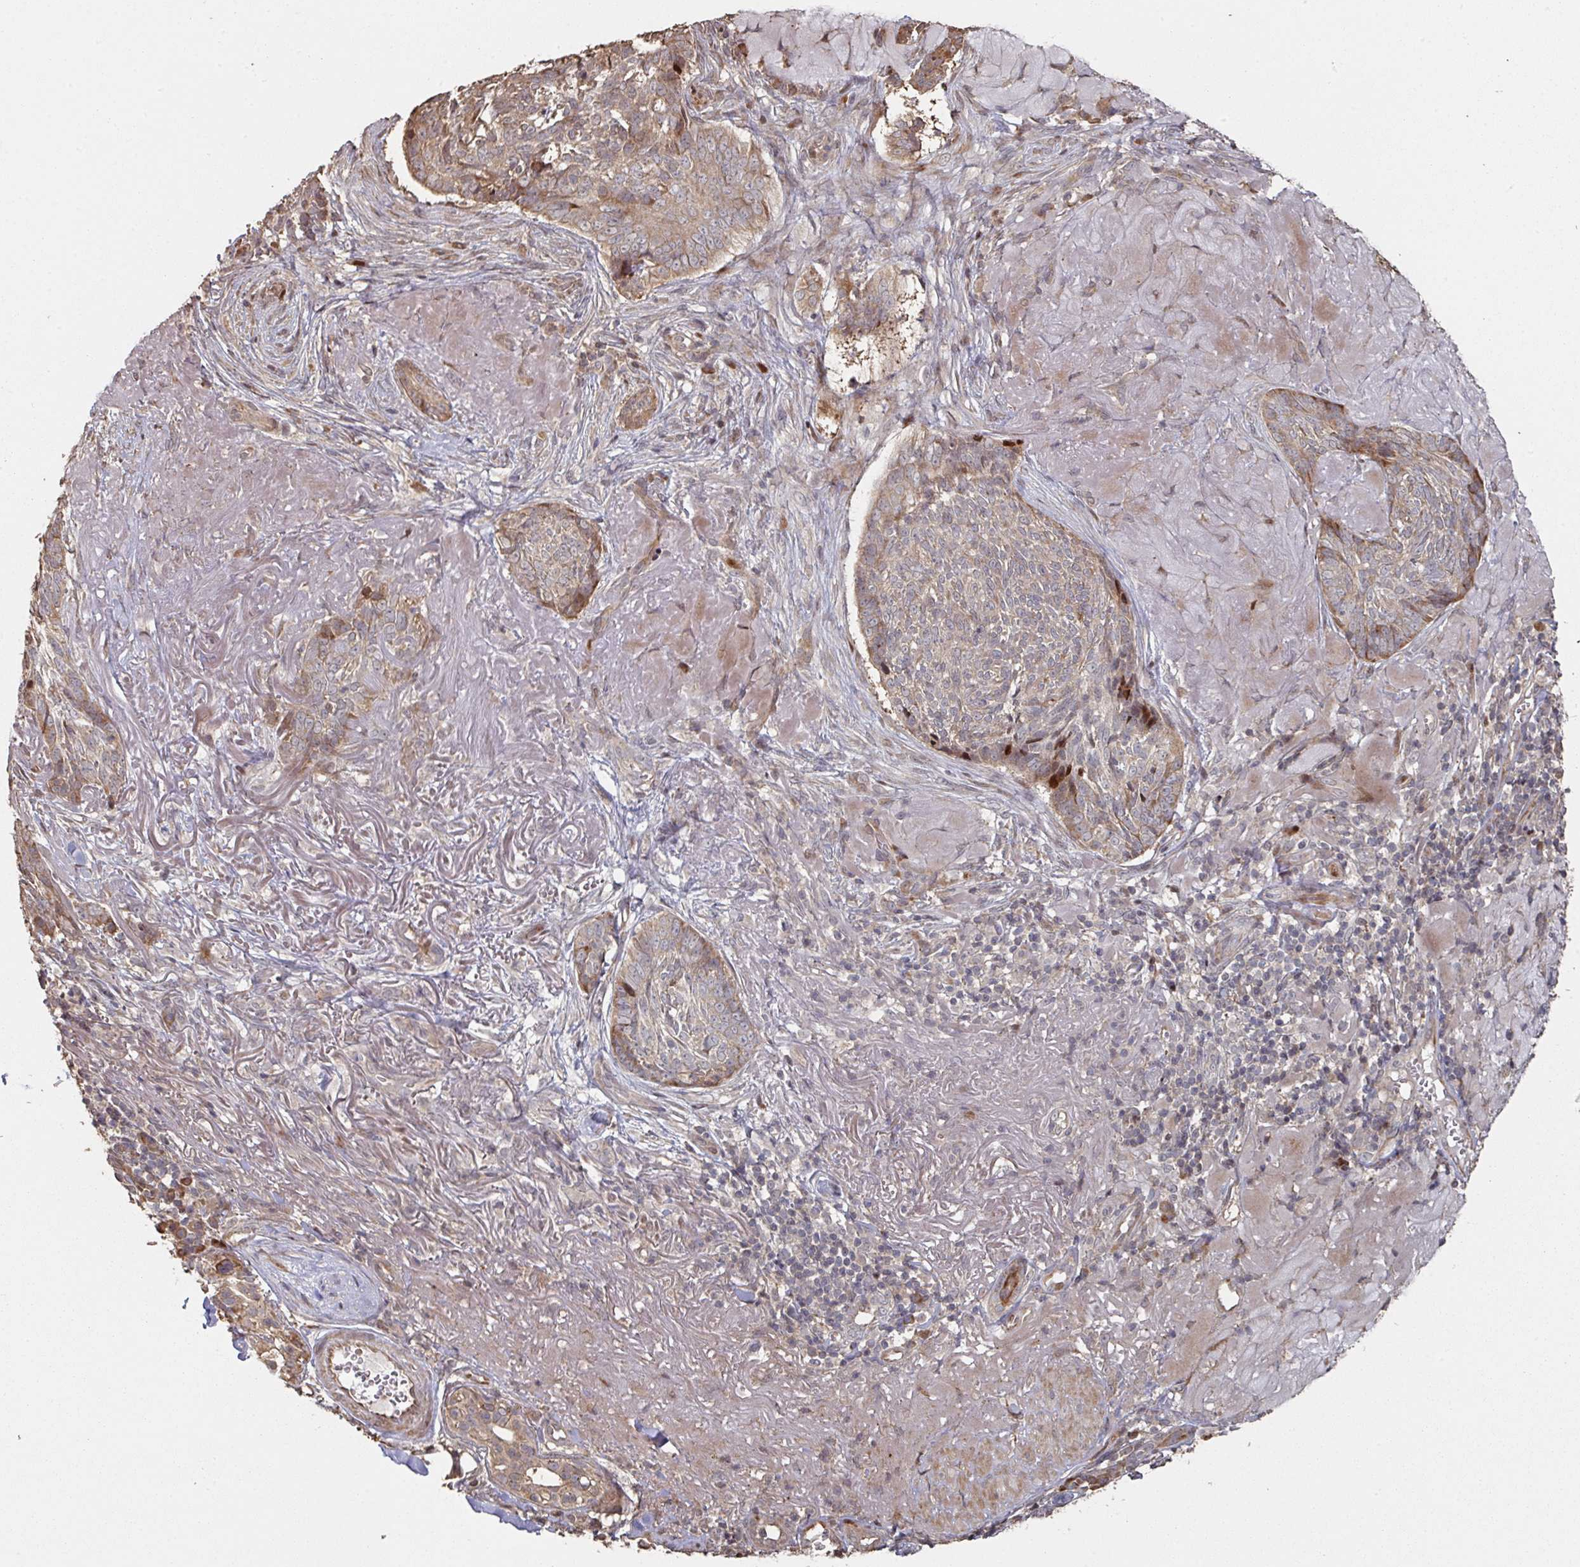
{"staining": {"intensity": "moderate", "quantity": ">75%", "location": "cytoplasmic/membranous"}, "tissue": "skin cancer", "cell_type": "Tumor cells", "image_type": "cancer", "snomed": [{"axis": "morphology", "description": "Basal cell carcinoma"}, {"axis": "topography", "description": "Skin"}, {"axis": "topography", "description": "Skin of face"}], "caption": "This histopathology image displays immunohistochemistry staining of human skin cancer, with medium moderate cytoplasmic/membranous expression in about >75% of tumor cells.", "gene": "CA7", "patient": {"sex": "female", "age": 95}}